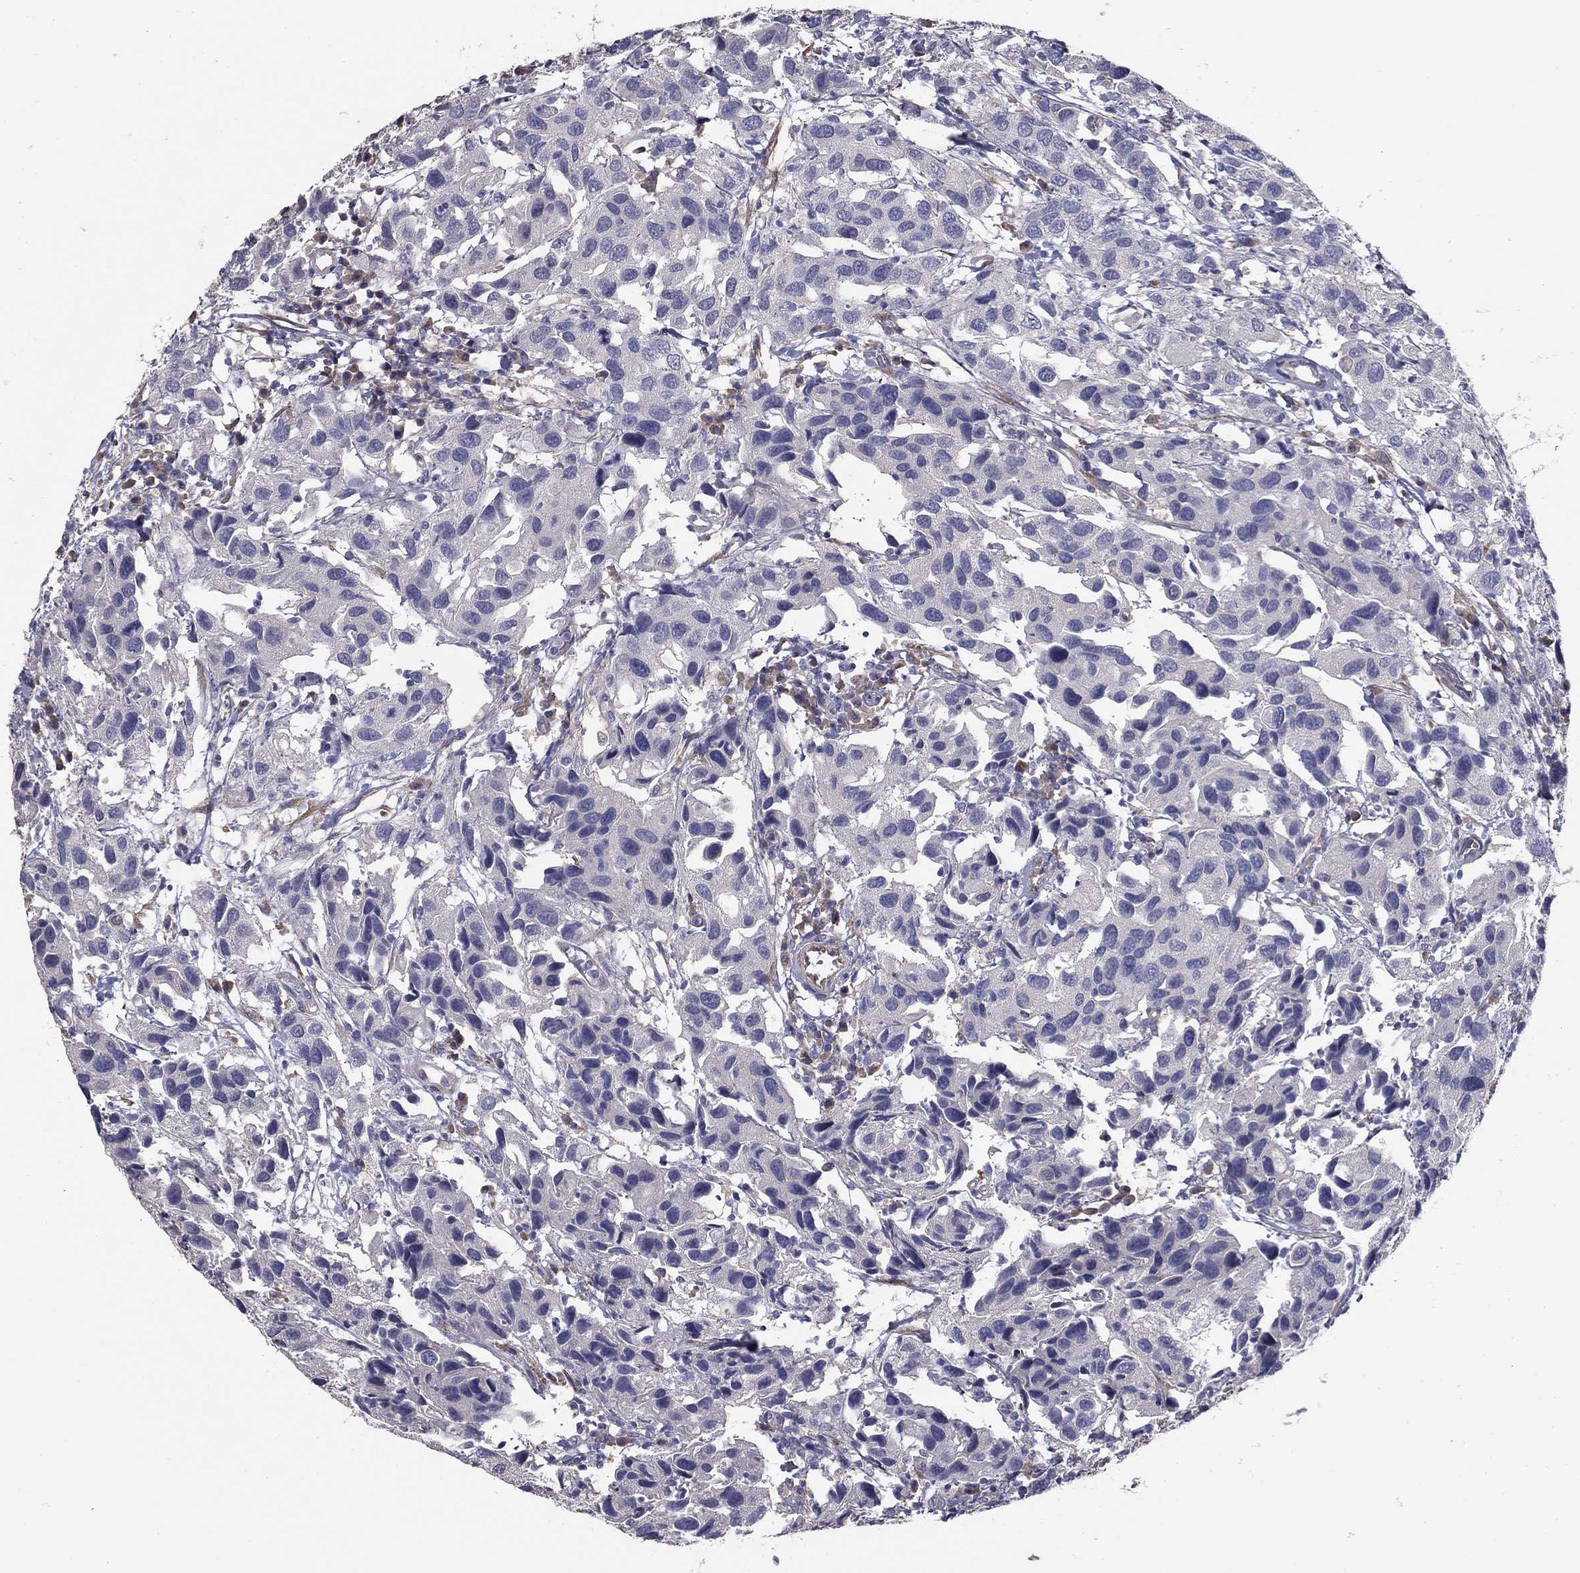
{"staining": {"intensity": "negative", "quantity": "none", "location": "none"}, "tissue": "urothelial cancer", "cell_type": "Tumor cells", "image_type": "cancer", "snomed": [{"axis": "morphology", "description": "Urothelial carcinoma, High grade"}, {"axis": "topography", "description": "Urinary bladder"}], "caption": "High magnification brightfield microscopy of urothelial cancer stained with DAB (brown) and counterstained with hematoxylin (blue): tumor cells show no significant positivity.", "gene": "NKIRAS1", "patient": {"sex": "male", "age": 79}}